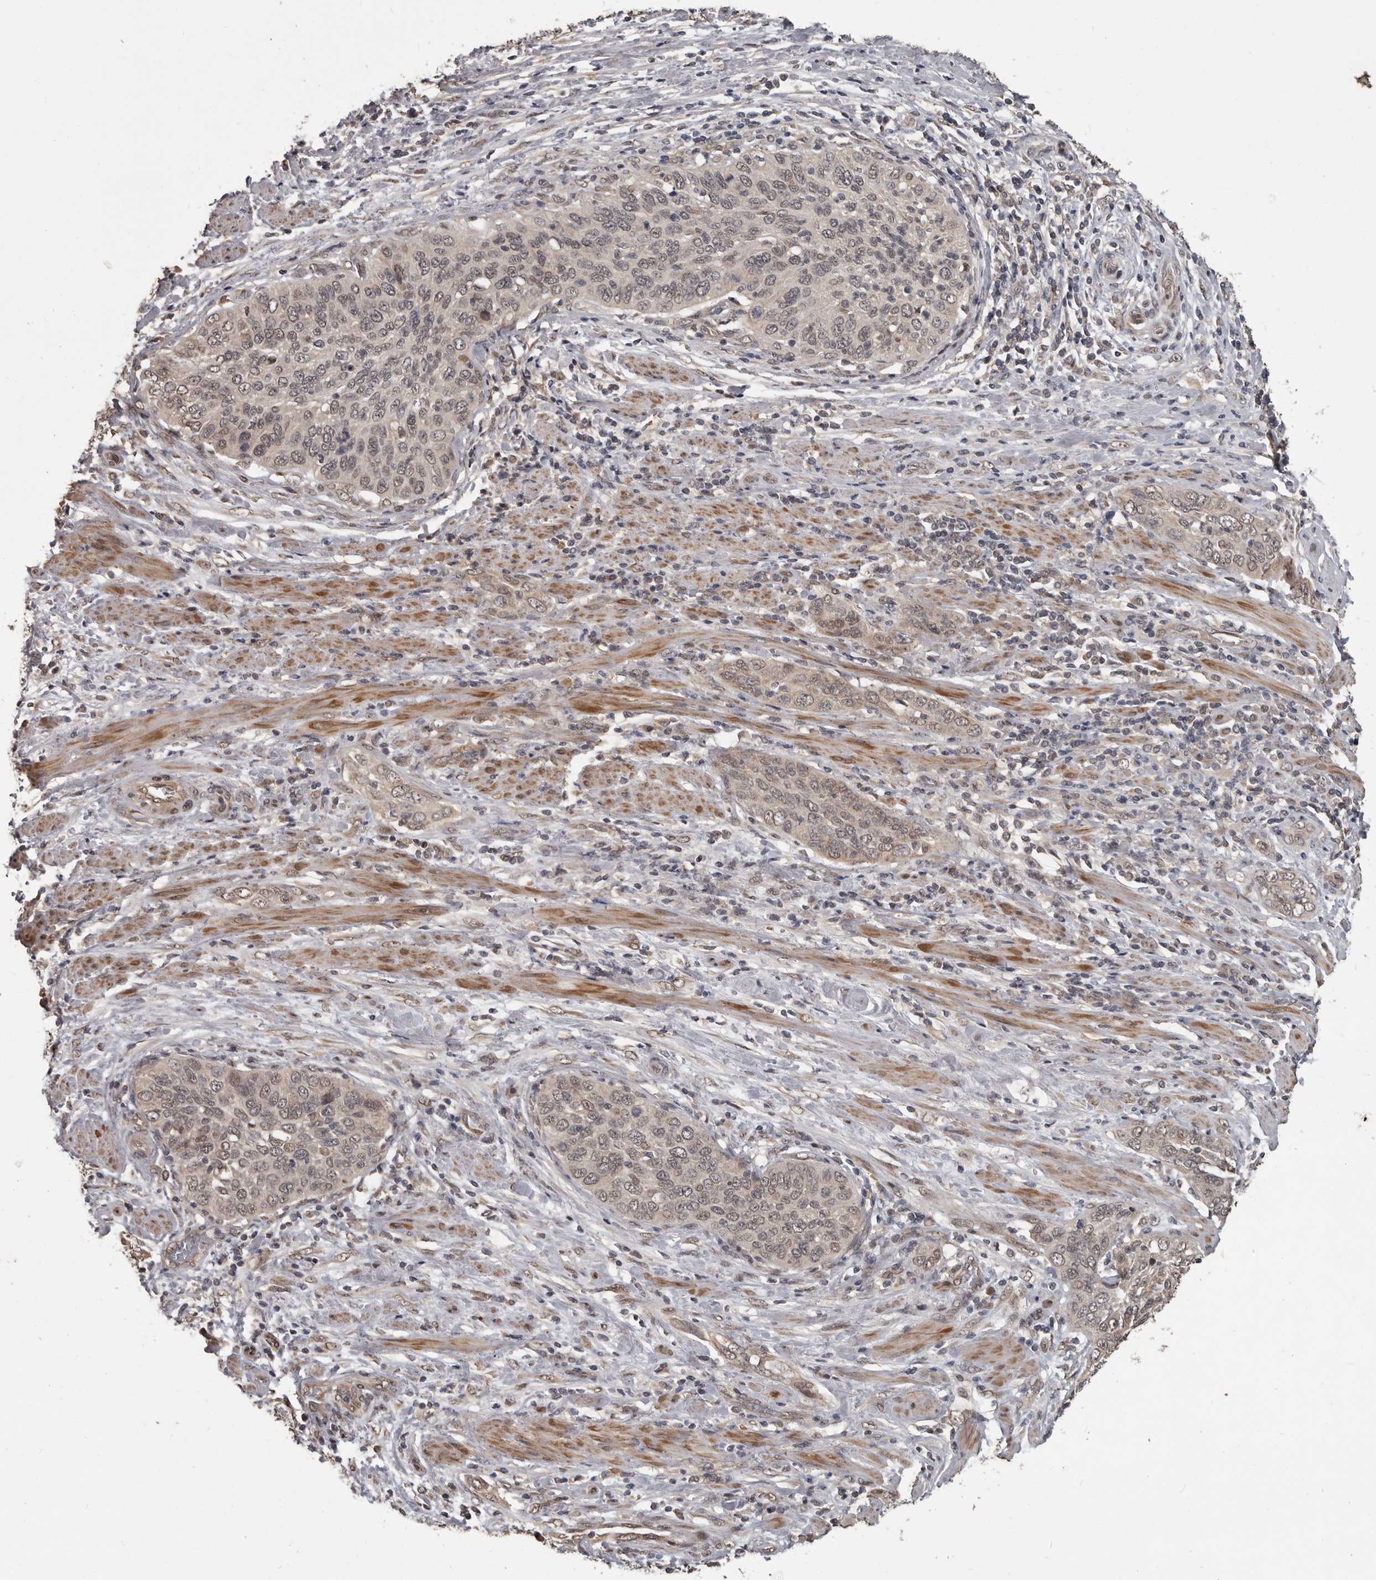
{"staining": {"intensity": "weak", "quantity": ">75%", "location": "nuclear"}, "tissue": "cervical cancer", "cell_type": "Tumor cells", "image_type": "cancer", "snomed": [{"axis": "morphology", "description": "Squamous cell carcinoma, NOS"}, {"axis": "topography", "description": "Cervix"}], "caption": "Approximately >75% of tumor cells in human cervical cancer (squamous cell carcinoma) show weak nuclear protein staining as visualized by brown immunohistochemical staining.", "gene": "ZFP14", "patient": {"sex": "female", "age": 60}}